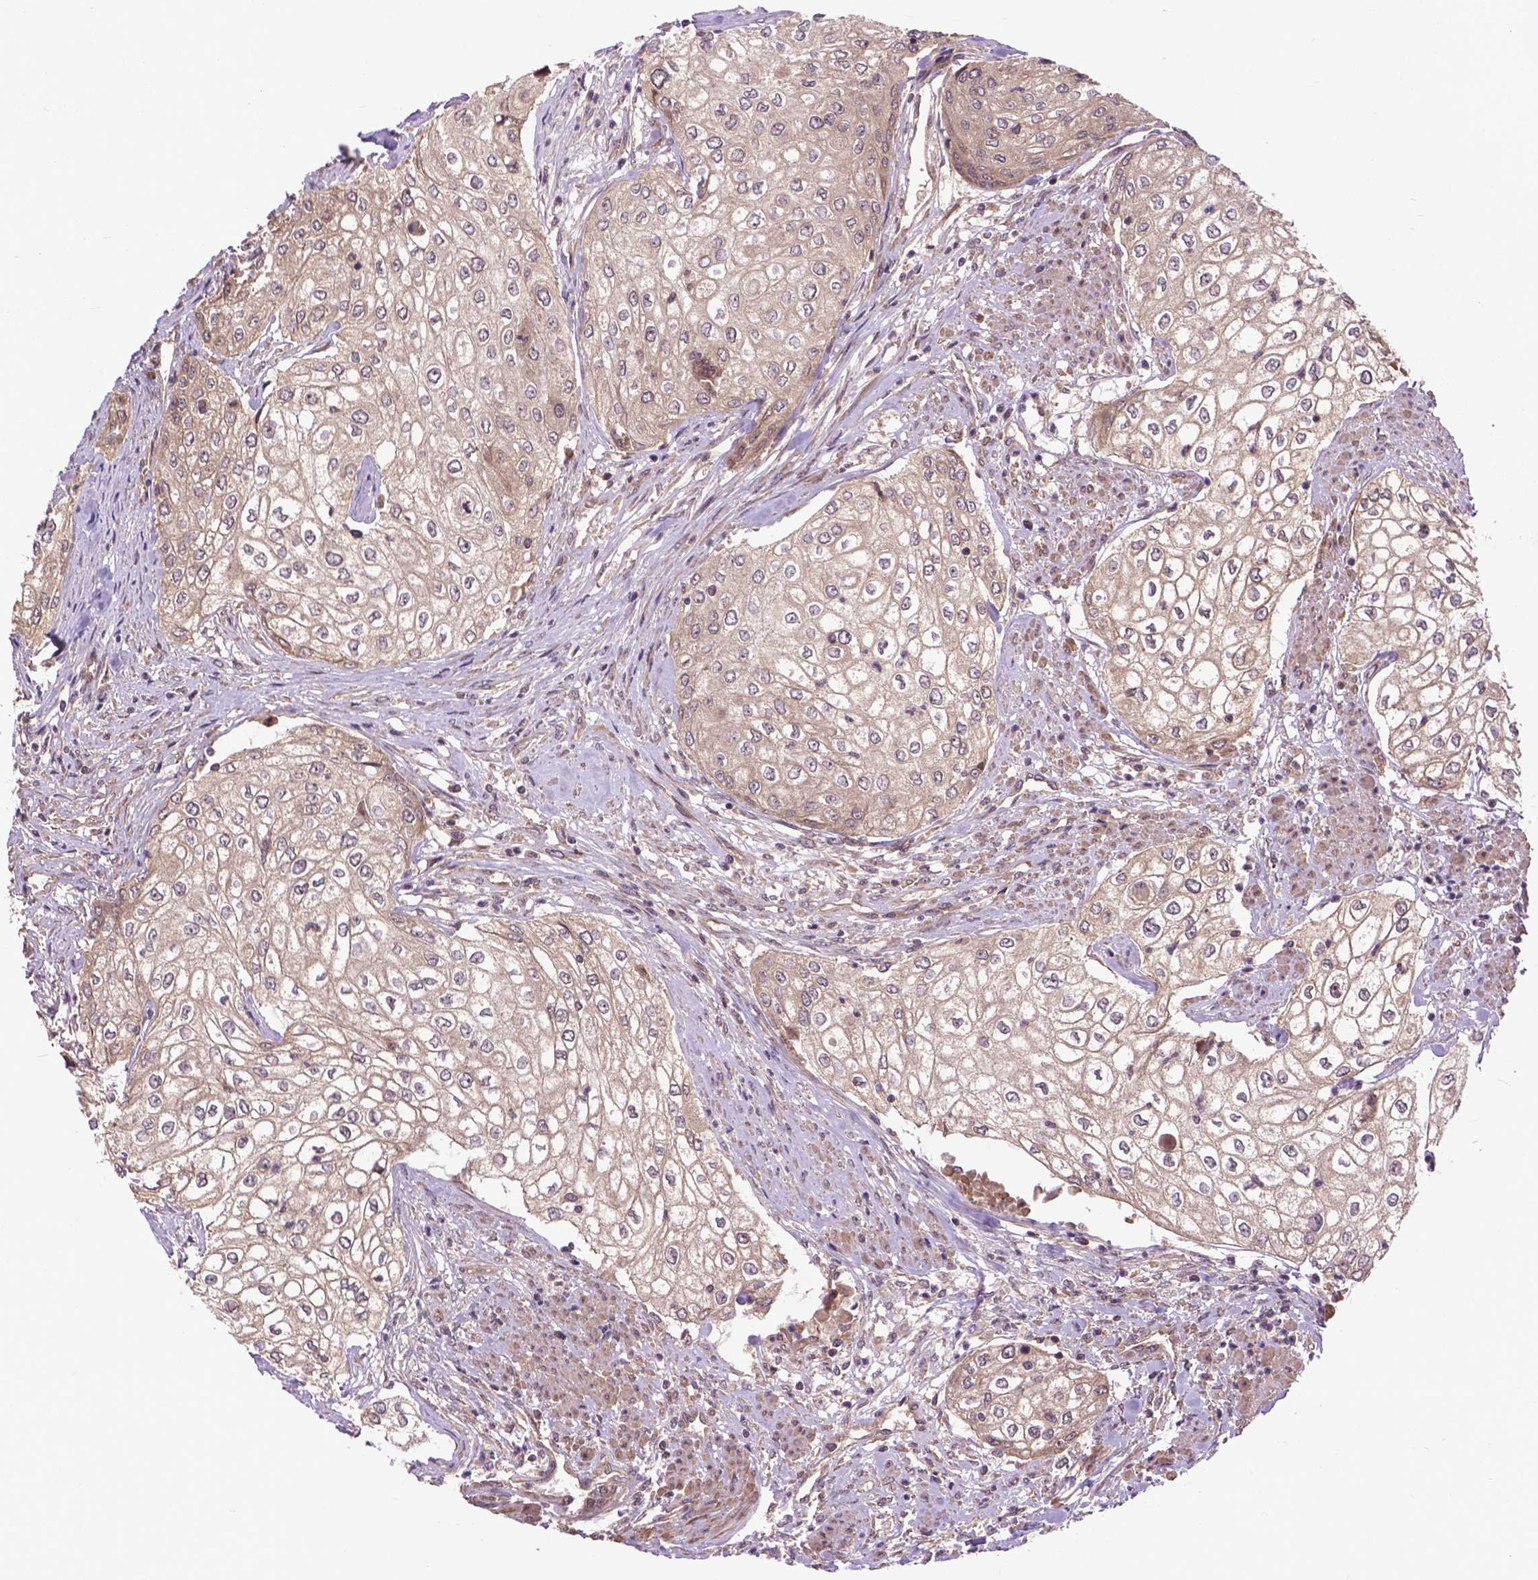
{"staining": {"intensity": "weak", "quantity": ">75%", "location": "cytoplasmic/membranous"}, "tissue": "urothelial cancer", "cell_type": "Tumor cells", "image_type": "cancer", "snomed": [{"axis": "morphology", "description": "Urothelial carcinoma, High grade"}, {"axis": "topography", "description": "Urinary bladder"}], "caption": "Human urothelial carcinoma (high-grade) stained for a protein (brown) displays weak cytoplasmic/membranous positive staining in about >75% of tumor cells.", "gene": "ZNF616", "patient": {"sex": "male", "age": 62}}